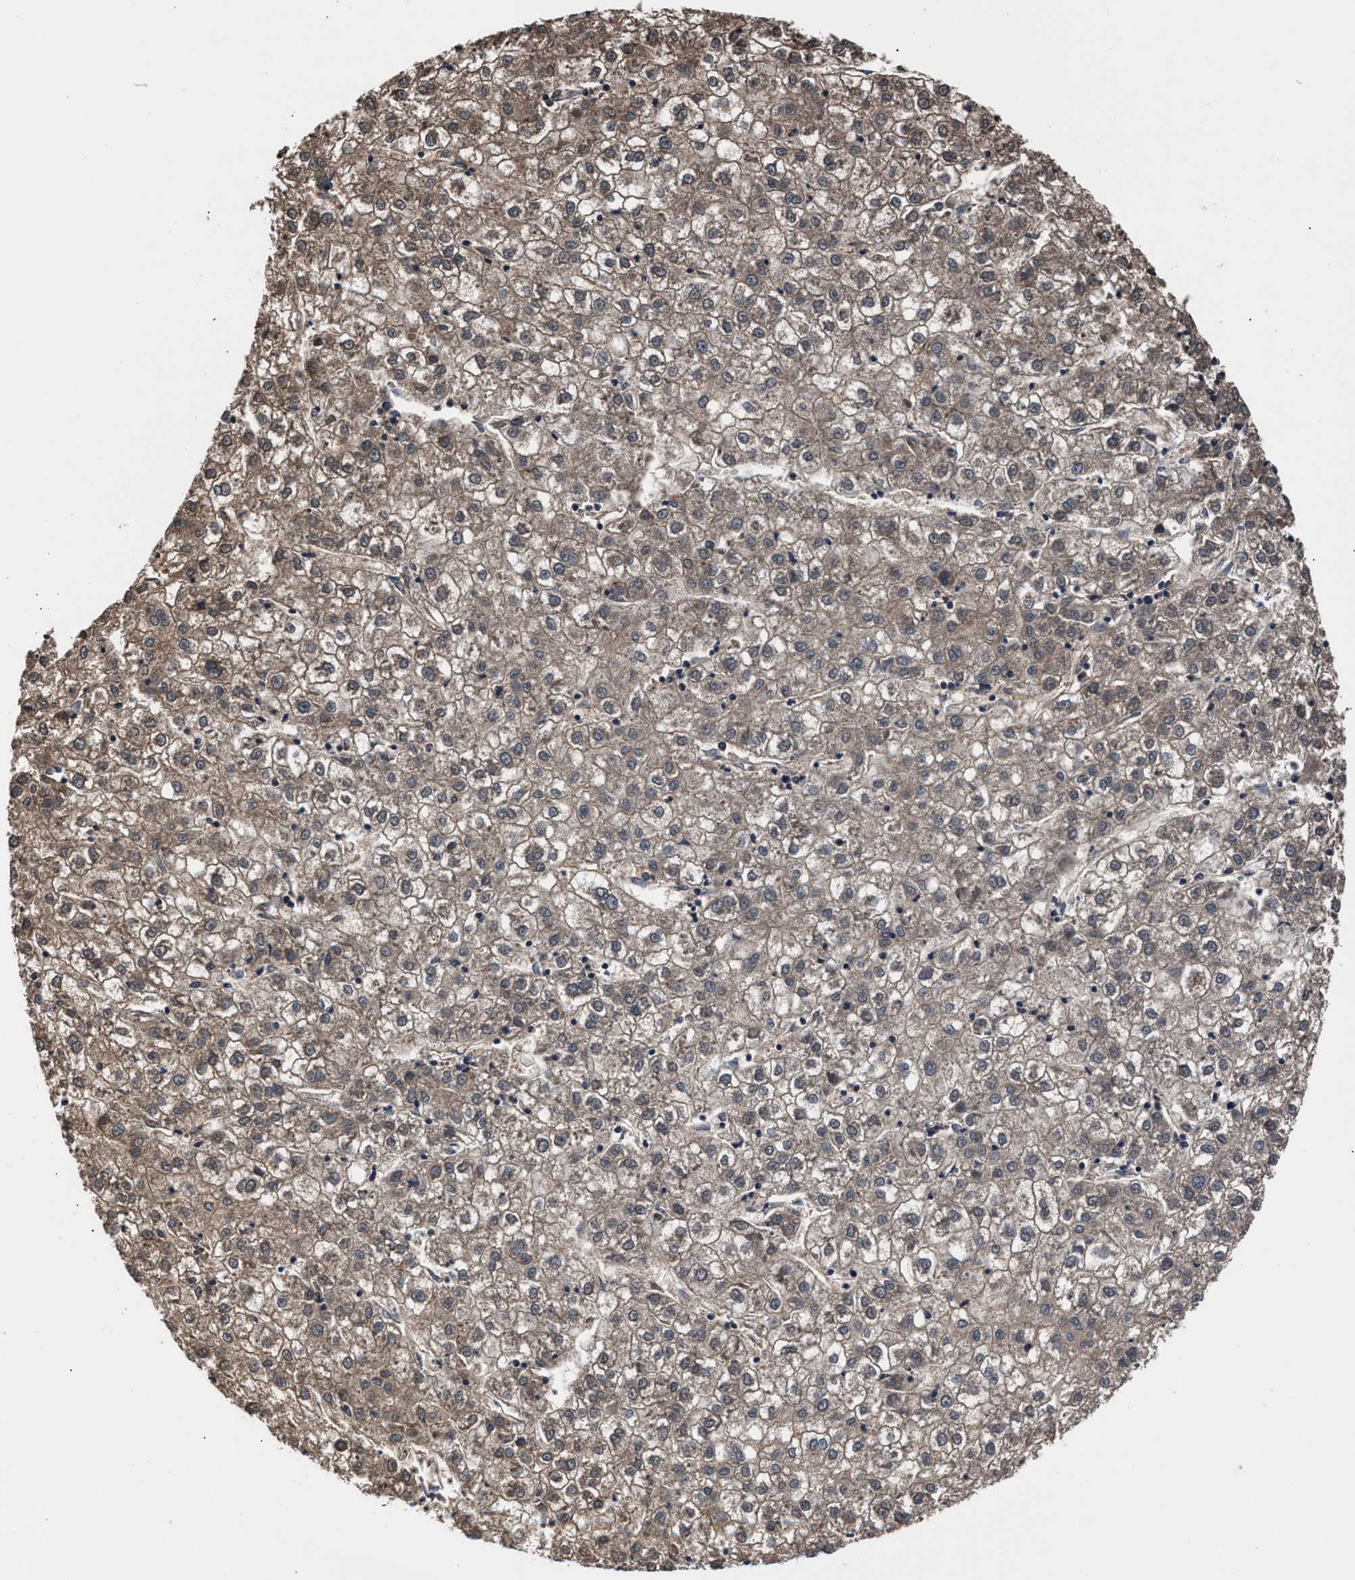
{"staining": {"intensity": "weak", "quantity": ">75%", "location": "cytoplasmic/membranous"}, "tissue": "liver cancer", "cell_type": "Tumor cells", "image_type": "cancer", "snomed": [{"axis": "morphology", "description": "Carcinoma, Hepatocellular, NOS"}, {"axis": "topography", "description": "Liver"}], "caption": "This is an image of immunohistochemistry (IHC) staining of liver cancer (hepatocellular carcinoma), which shows weak staining in the cytoplasmic/membranous of tumor cells.", "gene": "GSTM1", "patient": {"sex": "male", "age": 72}}